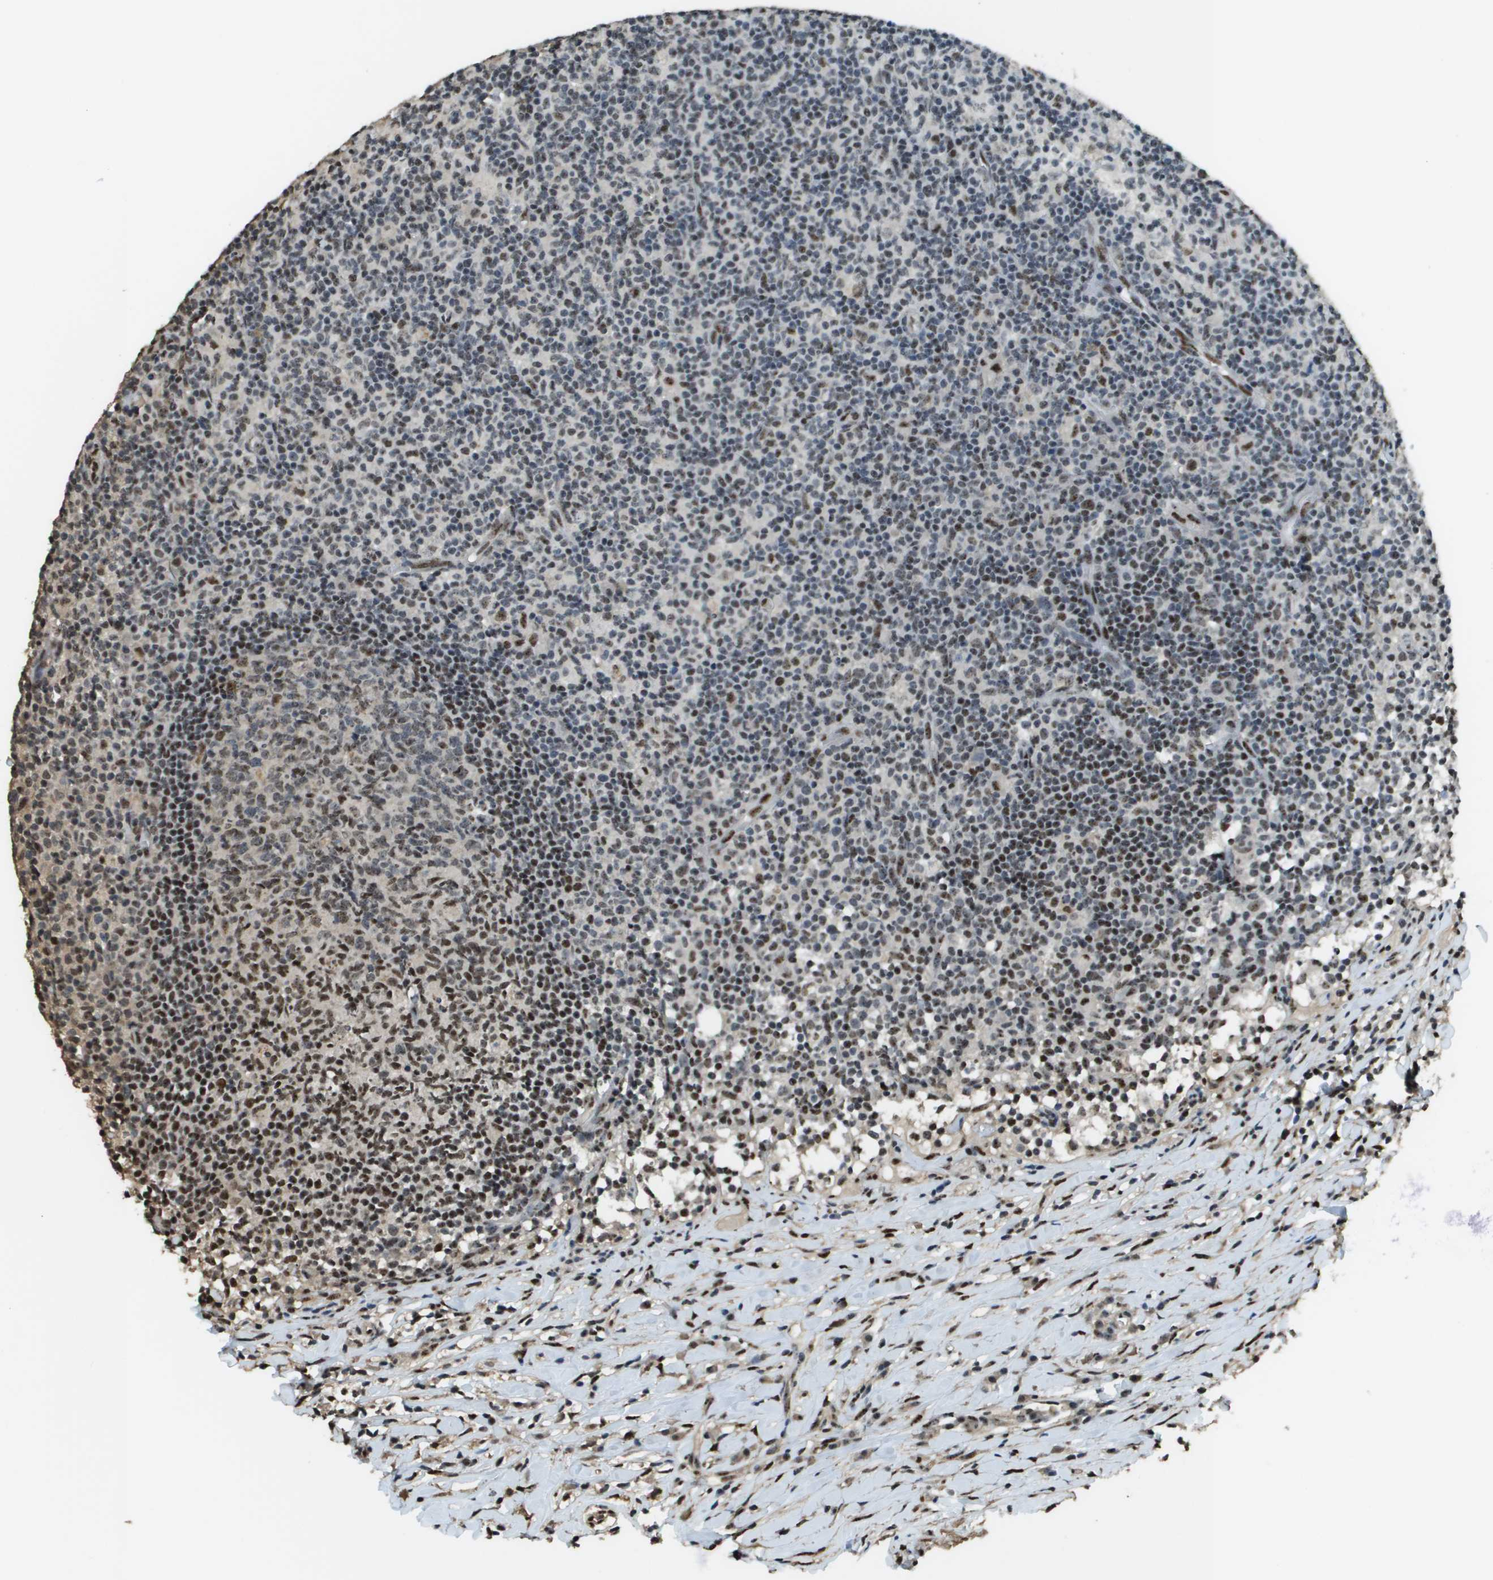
{"staining": {"intensity": "moderate", "quantity": "25%-75%", "location": "nuclear"}, "tissue": "lymph node", "cell_type": "Germinal center cells", "image_type": "normal", "snomed": [{"axis": "morphology", "description": "Normal tissue, NOS"}, {"axis": "morphology", "description": "Inflammation, NOS"}, {"axis": "topography", "description": "Lymph node"}], "caption": "Immunohistochemical staining of unremarkable lymph node demonstrates 25%-75% levels of moderate nuclear protein staining in about 25%-75% of germinal center cells.", "gene": "SP100", "patient": {"sex": "male", "age": 55}}